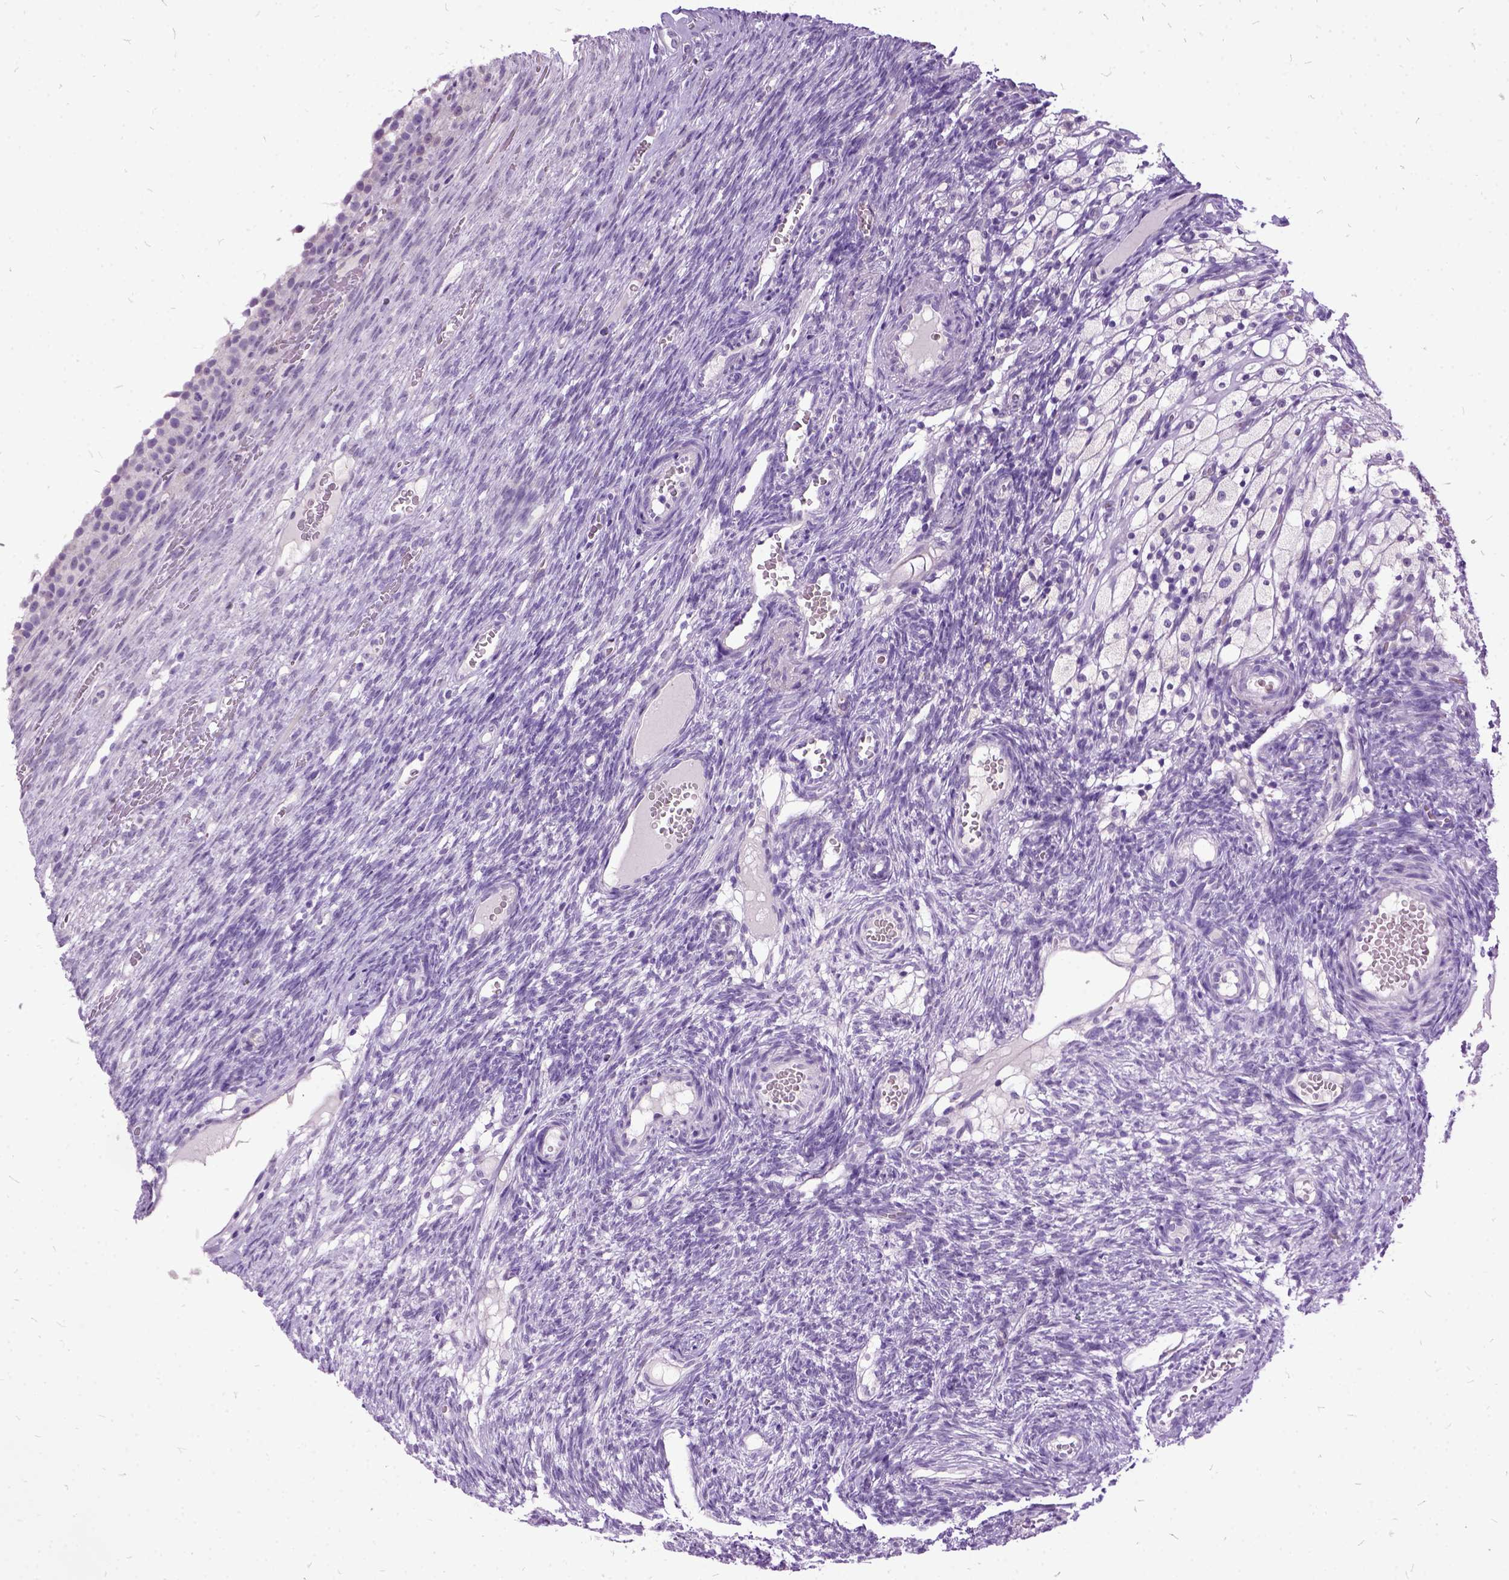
{"staining": {"intensity": "negative", "quantity": "none", "location": "none"}, "tissue": "ovary", "cell_type": "Follicle cells", "image_type": "normal", "snomed": [{"axis": "morphology", "description": "Normal tissue, NOS"}, {"axis": "topography", "description": "Ovary"}], "caption": "The IHC micrograph has no significant staining in follicle cells of ovary.", "gene": "MME", "patient": {"sex": "female", "age": 34}}